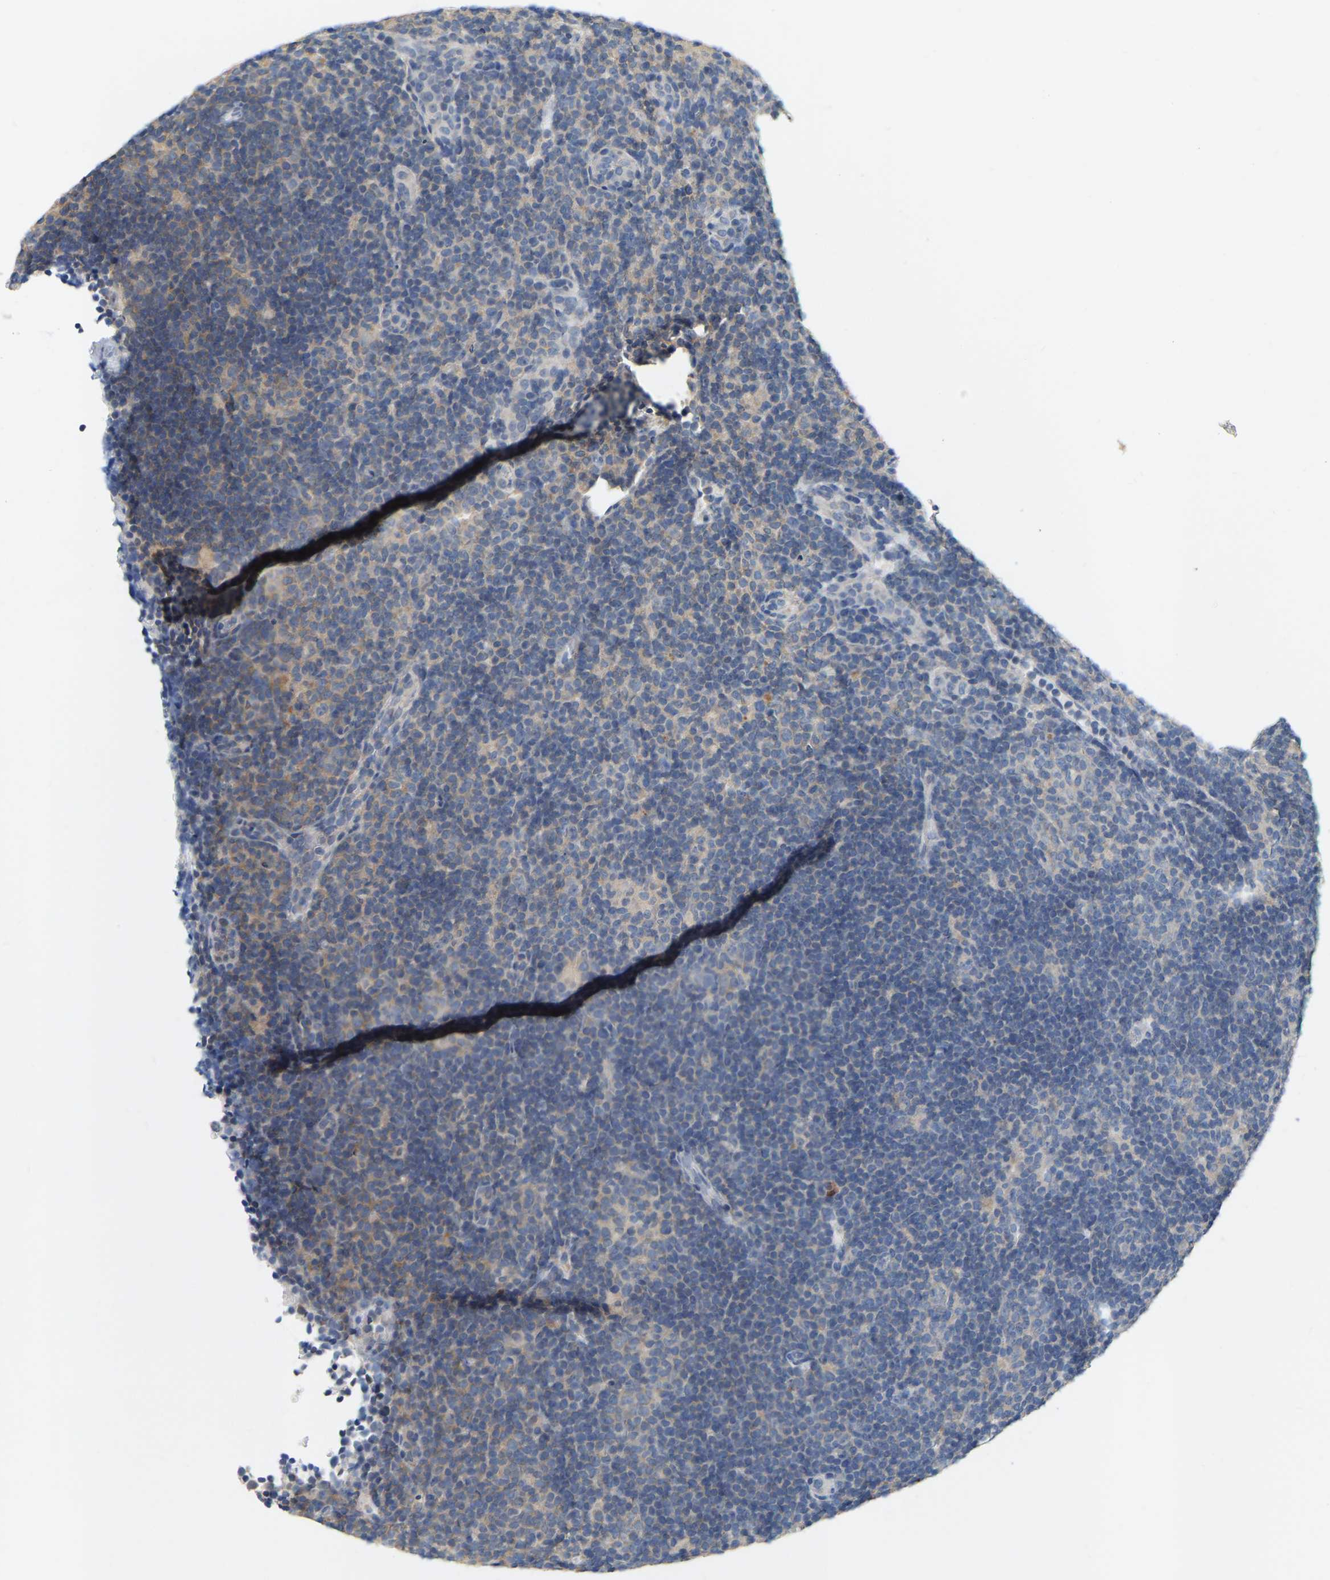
{"staining": {"intensity": "weak", "quantity": "<25%", "location": "cytoplasmic/membranous"}, "tissue": "lymphoma", "cell_type": "Tumor cells", "image_type": "cancer", "snomed": [{"axis": "morphology", "description": "Hodgkin's disease, NOS"}, {"axis": "topography", "description": "Lymph node"}], "caption": "Human Hodgkin's disease stained for a protein using IHC exhibits no positivity in tumor cells.", "gene": "WIPI2", "patient": {"sex": "female", "age": 57}}